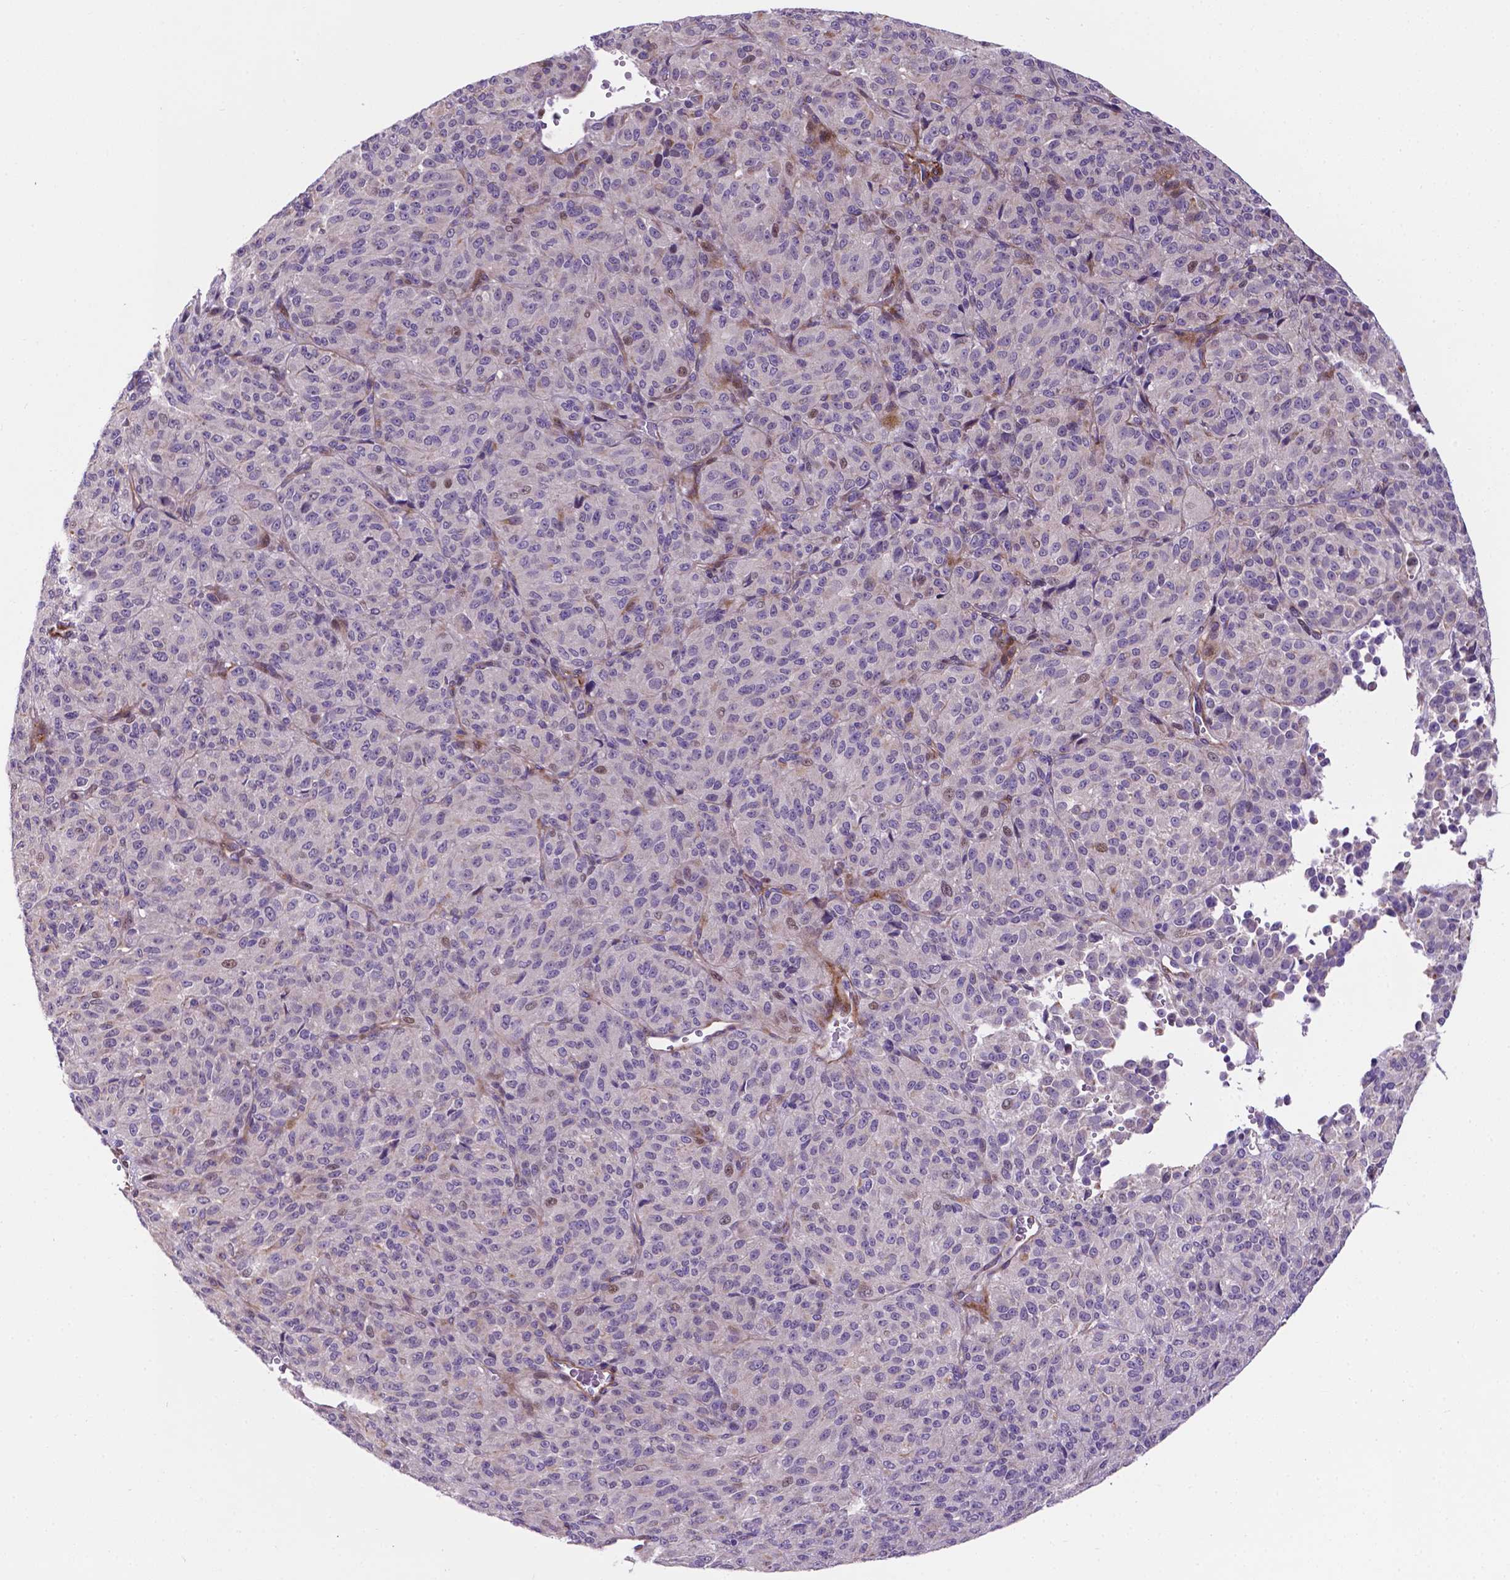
{"staining": {"intensity": "negative", "quantity": "none", "location": "none"}, "tissue": "melanoma", "cell_type": "Tumor cells", "image_type": "cancer", "snomed": [{"axis": "morphology", "description": "Malignant melanoma, Metastatic site"}, {"axis": "topography", "description": "Brain"}], "caption": "Melanoma stained for a protein using IHC shows no positivity tumor cells.", "gene": "PFKFB4", "patient": {"sex": "female", "age": 56}}